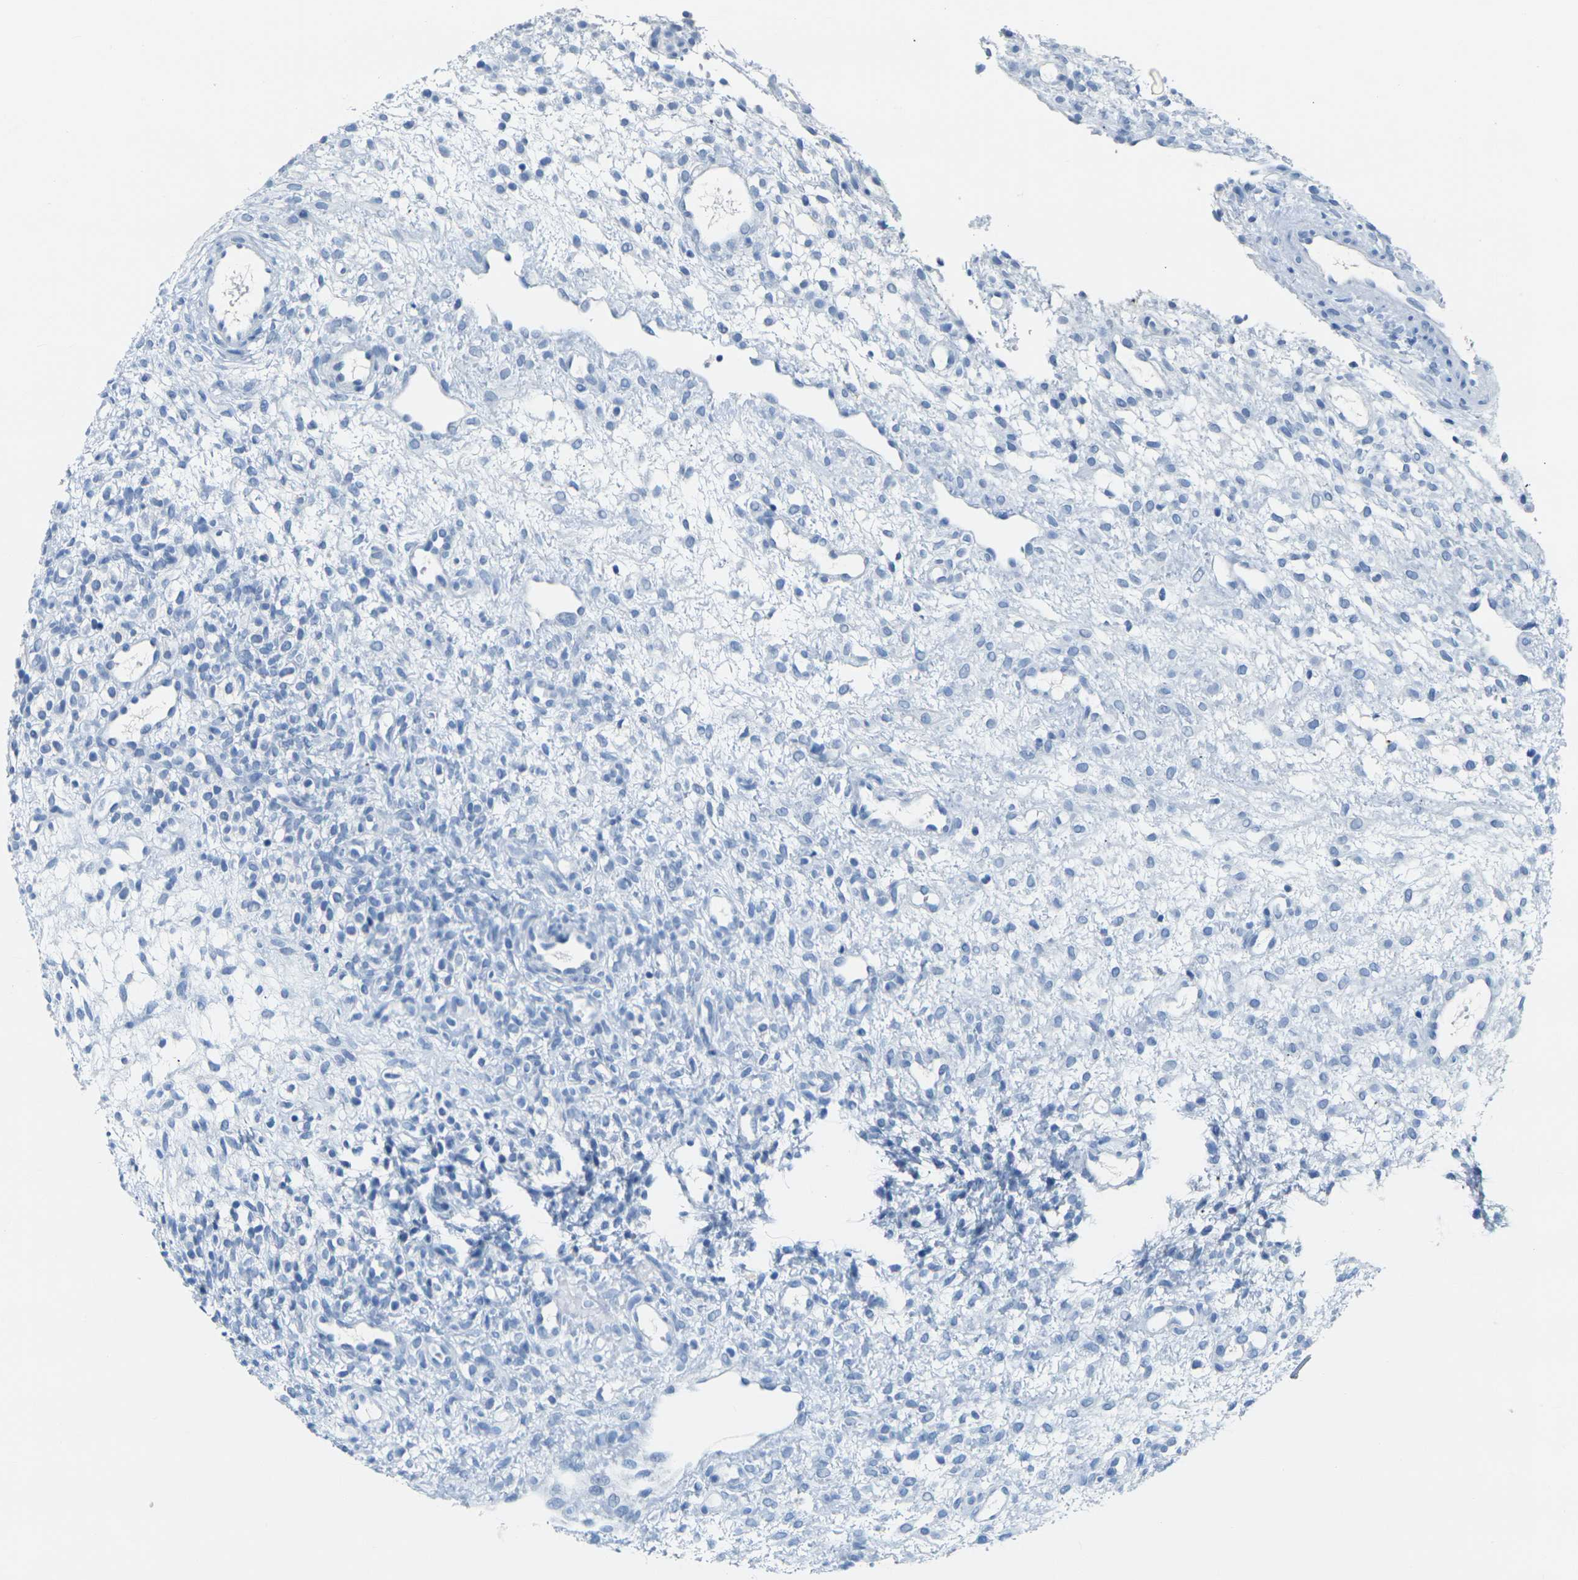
{"staining": {"intensity": "negative", "quantity": "none", "location": "none"}, "tissue": "ovary", "cell_type": "Follicle cells", "image_type": "normal", "snomed": [{"axis": "morphology", "description": "Normal tissue, NOS"}, {"axis": "morphology", "description": "Cyst, NOS"}, {"axis": "topography", "description": "Ovary"}], "caption": "The immunohistochemistry (IHC) micrograph has no significant expression in follicle cells of ovary. (IHC, brightfield microscopy, high magnification).", "gene": "CLDN7", "patient": {"sex": "female", "age": 18}}